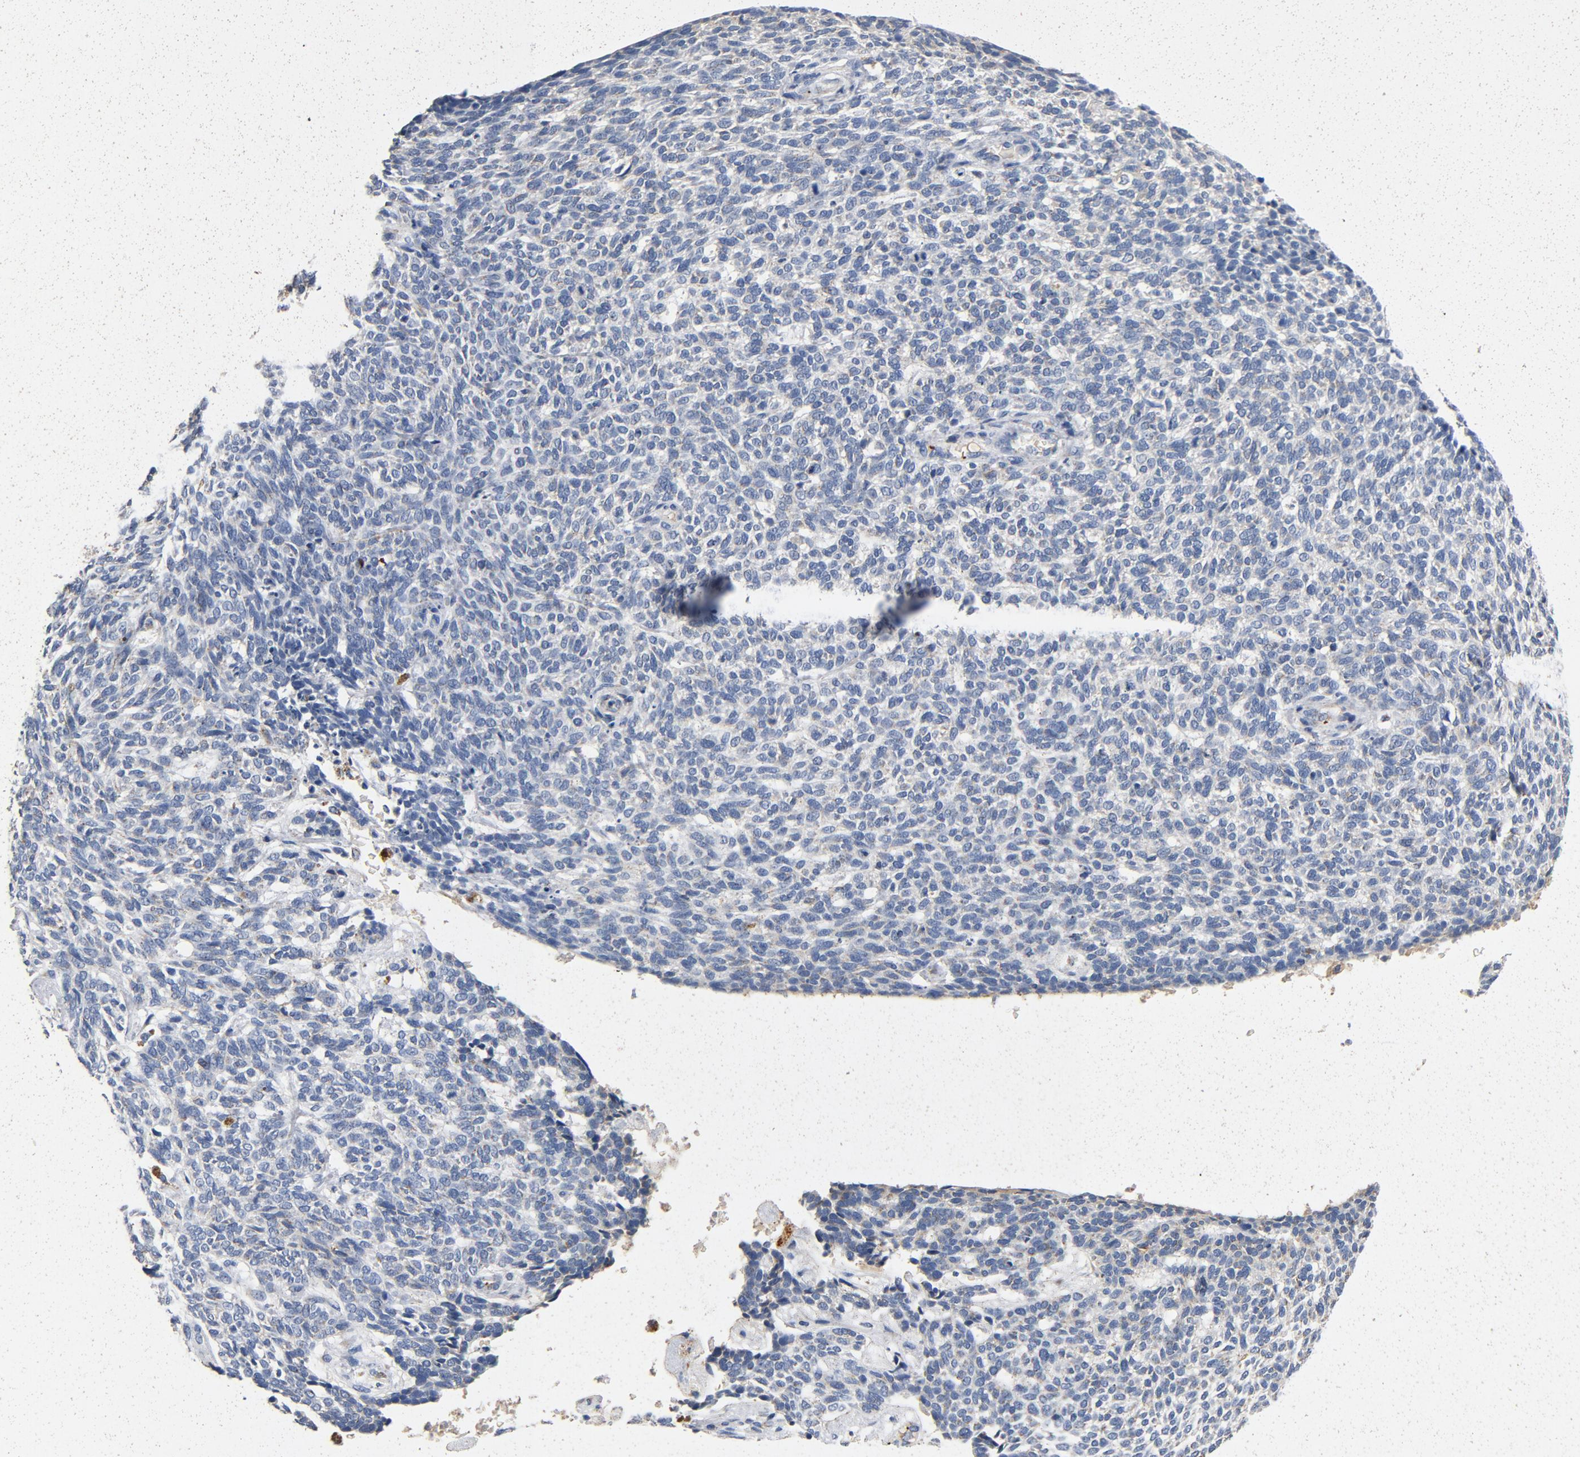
{"staining": {"intensity": "negative", "quantity": "none", "location": "none"}, "tissue": "skin cancer", "cell_type": "Tumor cells", "image_type": "cancer", "snomed": [{"axis": "morphology", "description": "Normal tissue, NOS"}, {"axis": "morphology", "description": "Basal cell carcinoma"}, {"axis": "topography", "description": "Skin"}], "caption": "This is an immunohistochemistry (IHC) photomicrograph of human skin cancer (basal cell carcinoma). There is no positivity in tumor cells.", "gene": "LMAN2", "patient": {"sex": "male", "age": 87}}